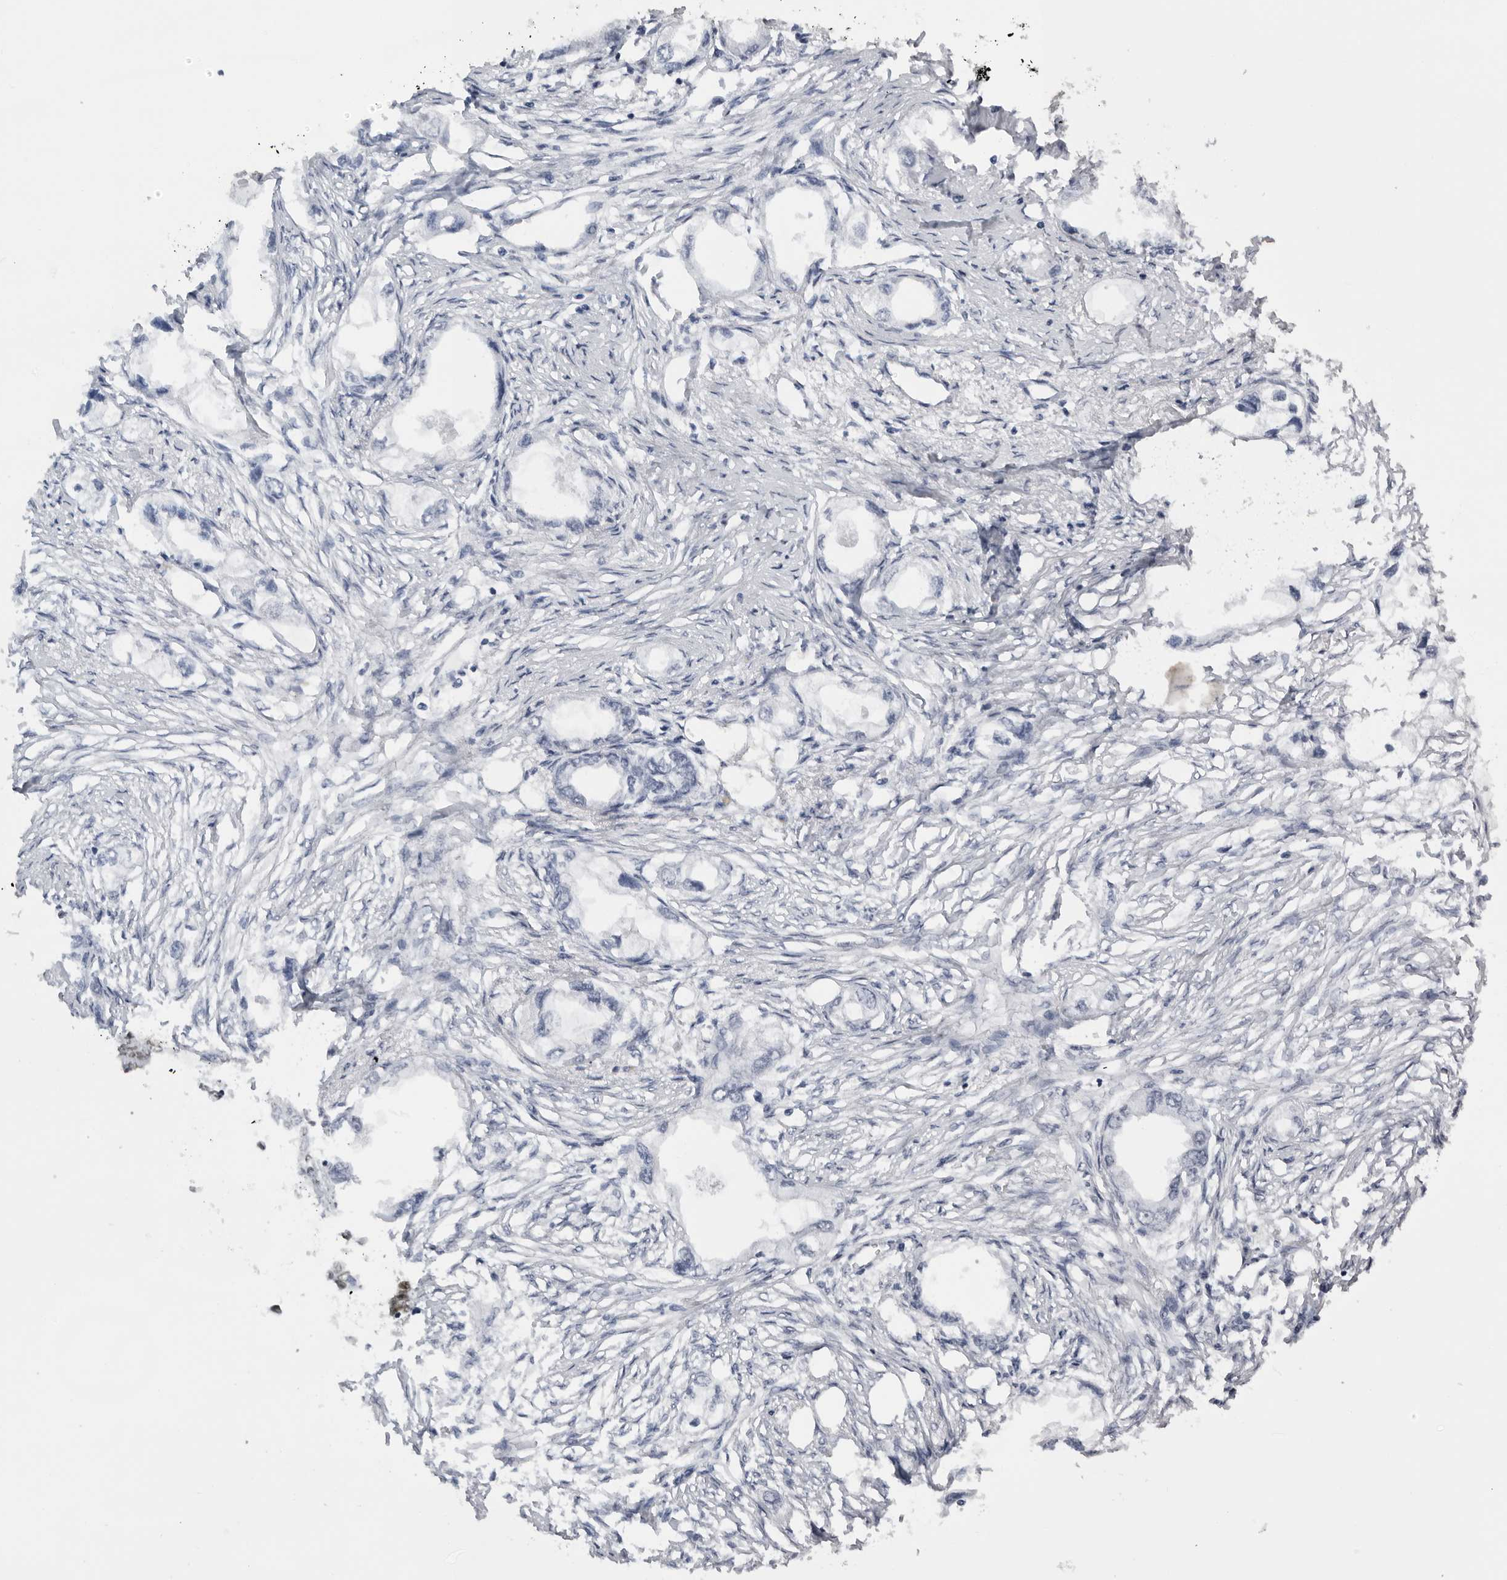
{"staining": {"intensity": "negative", "quantity": "none", "location": "none"}, "tissue": "endometrial cancer", "cell_type": "Tumor cells", "image_type": "cancer", "snomed": [{"axis": "morphology", "description": "Adenocarcinoma, NOS"}, {"axis": "morphology", "description": "Adenocarcinoma, metastatic, NOS"}, {"axis": "topography", "description": "Adipose tissue"}, {"axis": "topography", "description": "Endometrium"}], "caption": "Endometrial cancer was stained to show a protein in brown. There is no significant staining in tumor cells. Nuclei are stained in blue.", "gene": "DHX9", "patient": {"sex": "female", "age": 67}}